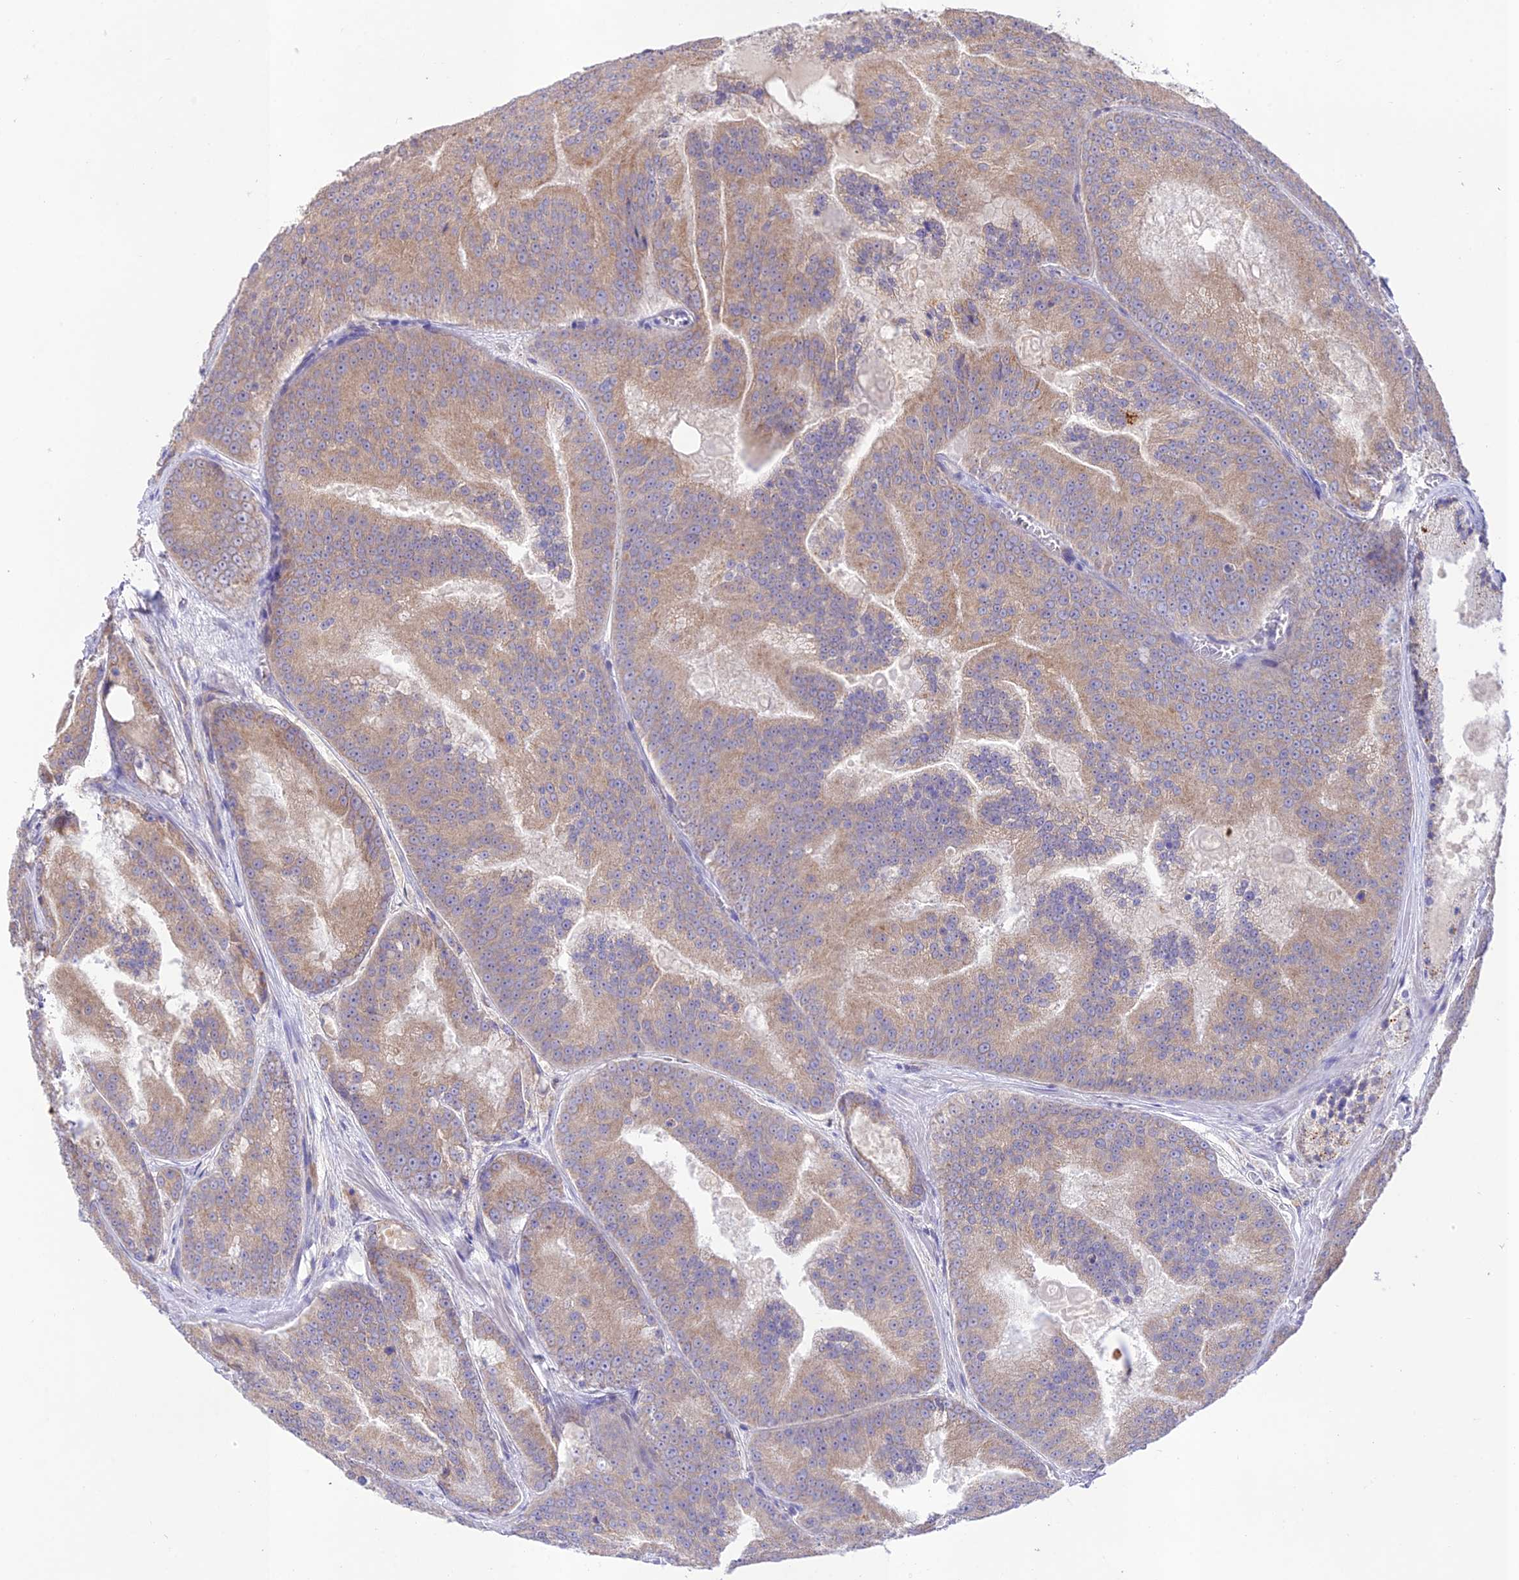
{"staining": {"intensity": "moderate", "quantity": ">75%", "location": "cytoplasmic/membranous"}, "tissue": "prostate cancer", "cell_type": "Tumor cells", "image_type": "cancer", "snomed": [{"axis": "morphology", "description": "Adenocarcinoma, High grade"}, {"axis": "topography", "description": "Prostate"}], "caption": "A brown stain highlights moderate cytoplasmic/membranous staining of a protein in prostate cancer (high-grade adenocarcinoma) tumor cells.", "gene": "TMEM259", "patient": {"sex": "male", "age": 61}}